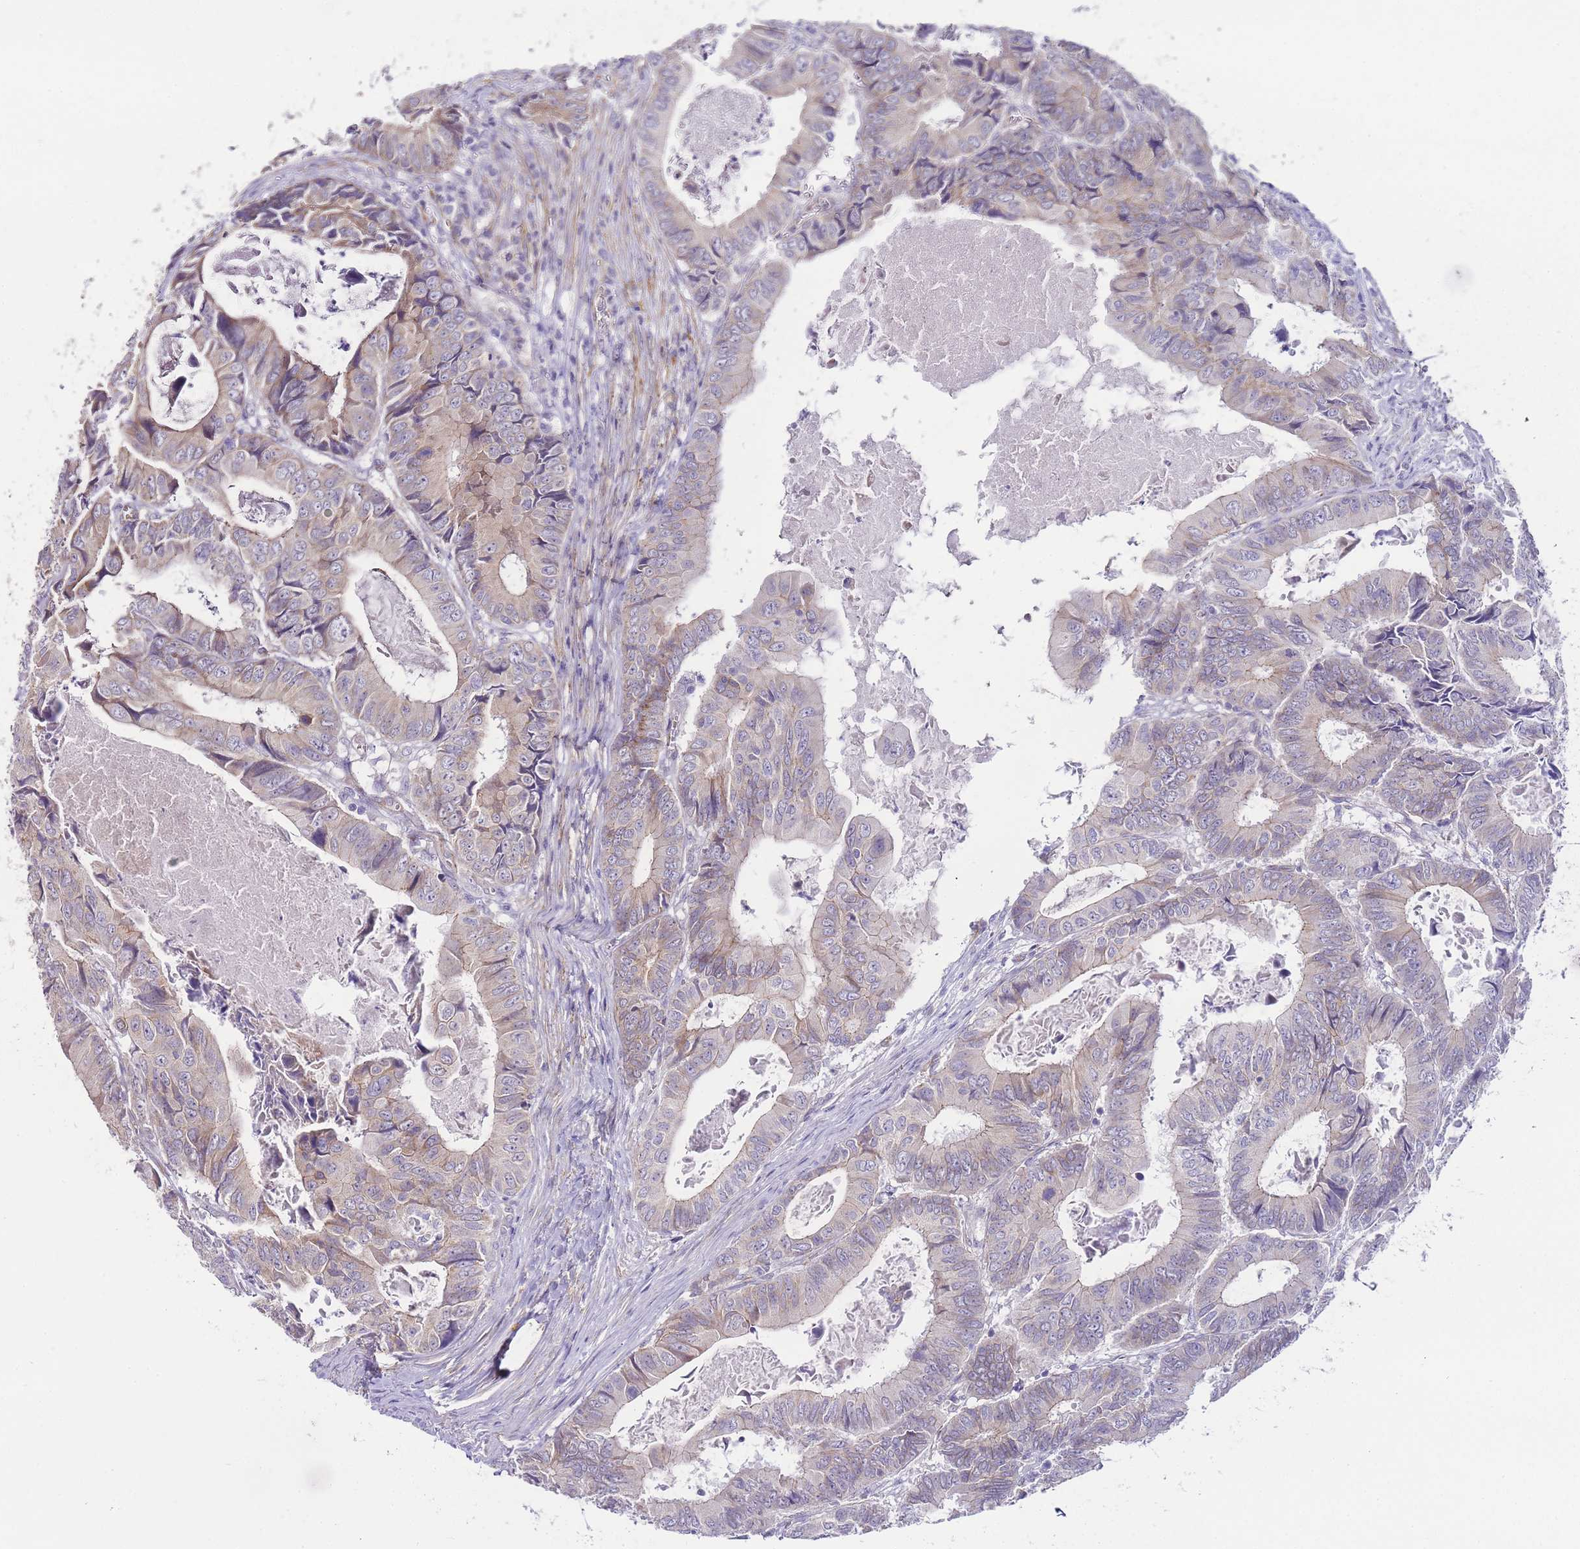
{"staining": {"intensity": "moderate", "quantity": "25%-75%", "location": "cytoplasmic/membranous"}, "tissue": "colorectal cancer", "cell_type": "Tumor cells", "image_type": "cancer", "snomed": [{"axis": "morphology", "description": "Adenocarcinoma, NOS"}, {"axis": "topography", "description": "Colon"}], "caption": "Colorectal adenocarcinoma stained with a protein marker reveals moderate staining in tumor cells.", "gene": "PDCD7", "patient": {"sex": "male", "age": 85}}